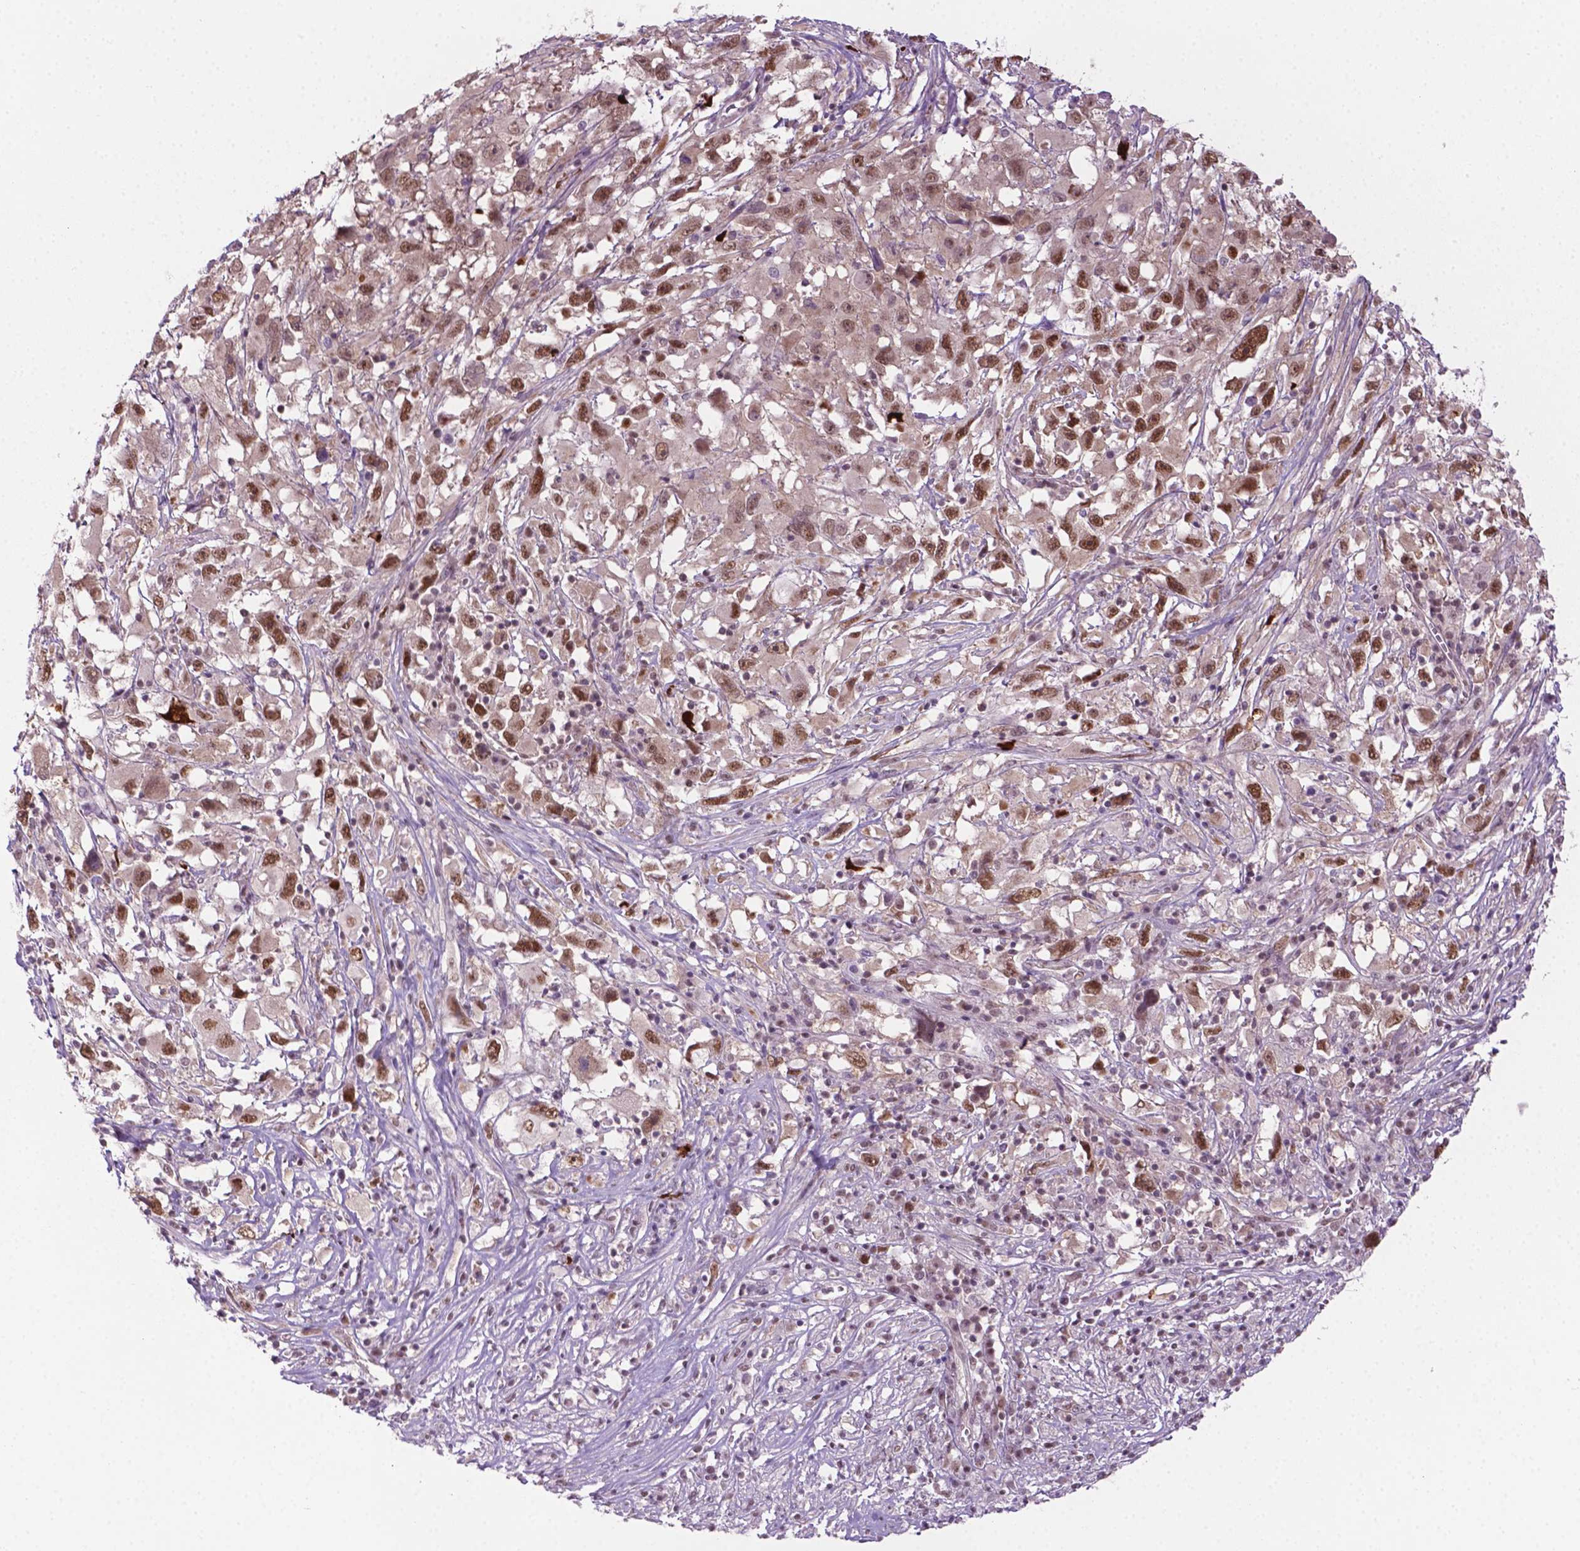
{"staining": {"intensity": "moderate", "quantity": ">75%", "location": "nuclear"}, "tissue": "melanoma", "cell_type": "Tumor cells", "image_type": "cancer", "snomed": [{"axis": "morphology", "description": "Malignant melanoma, Metastatic site"}, {"axis": "topography", "description": "Soft tissue"}], "caption": "A histopathology image of malignant melanoma (metastatic site) stained for a protein displays moderate nuclear brown staining in tumor cells.", "gene": "PHAX", "patient": {"sex": "male", "age": 50}}